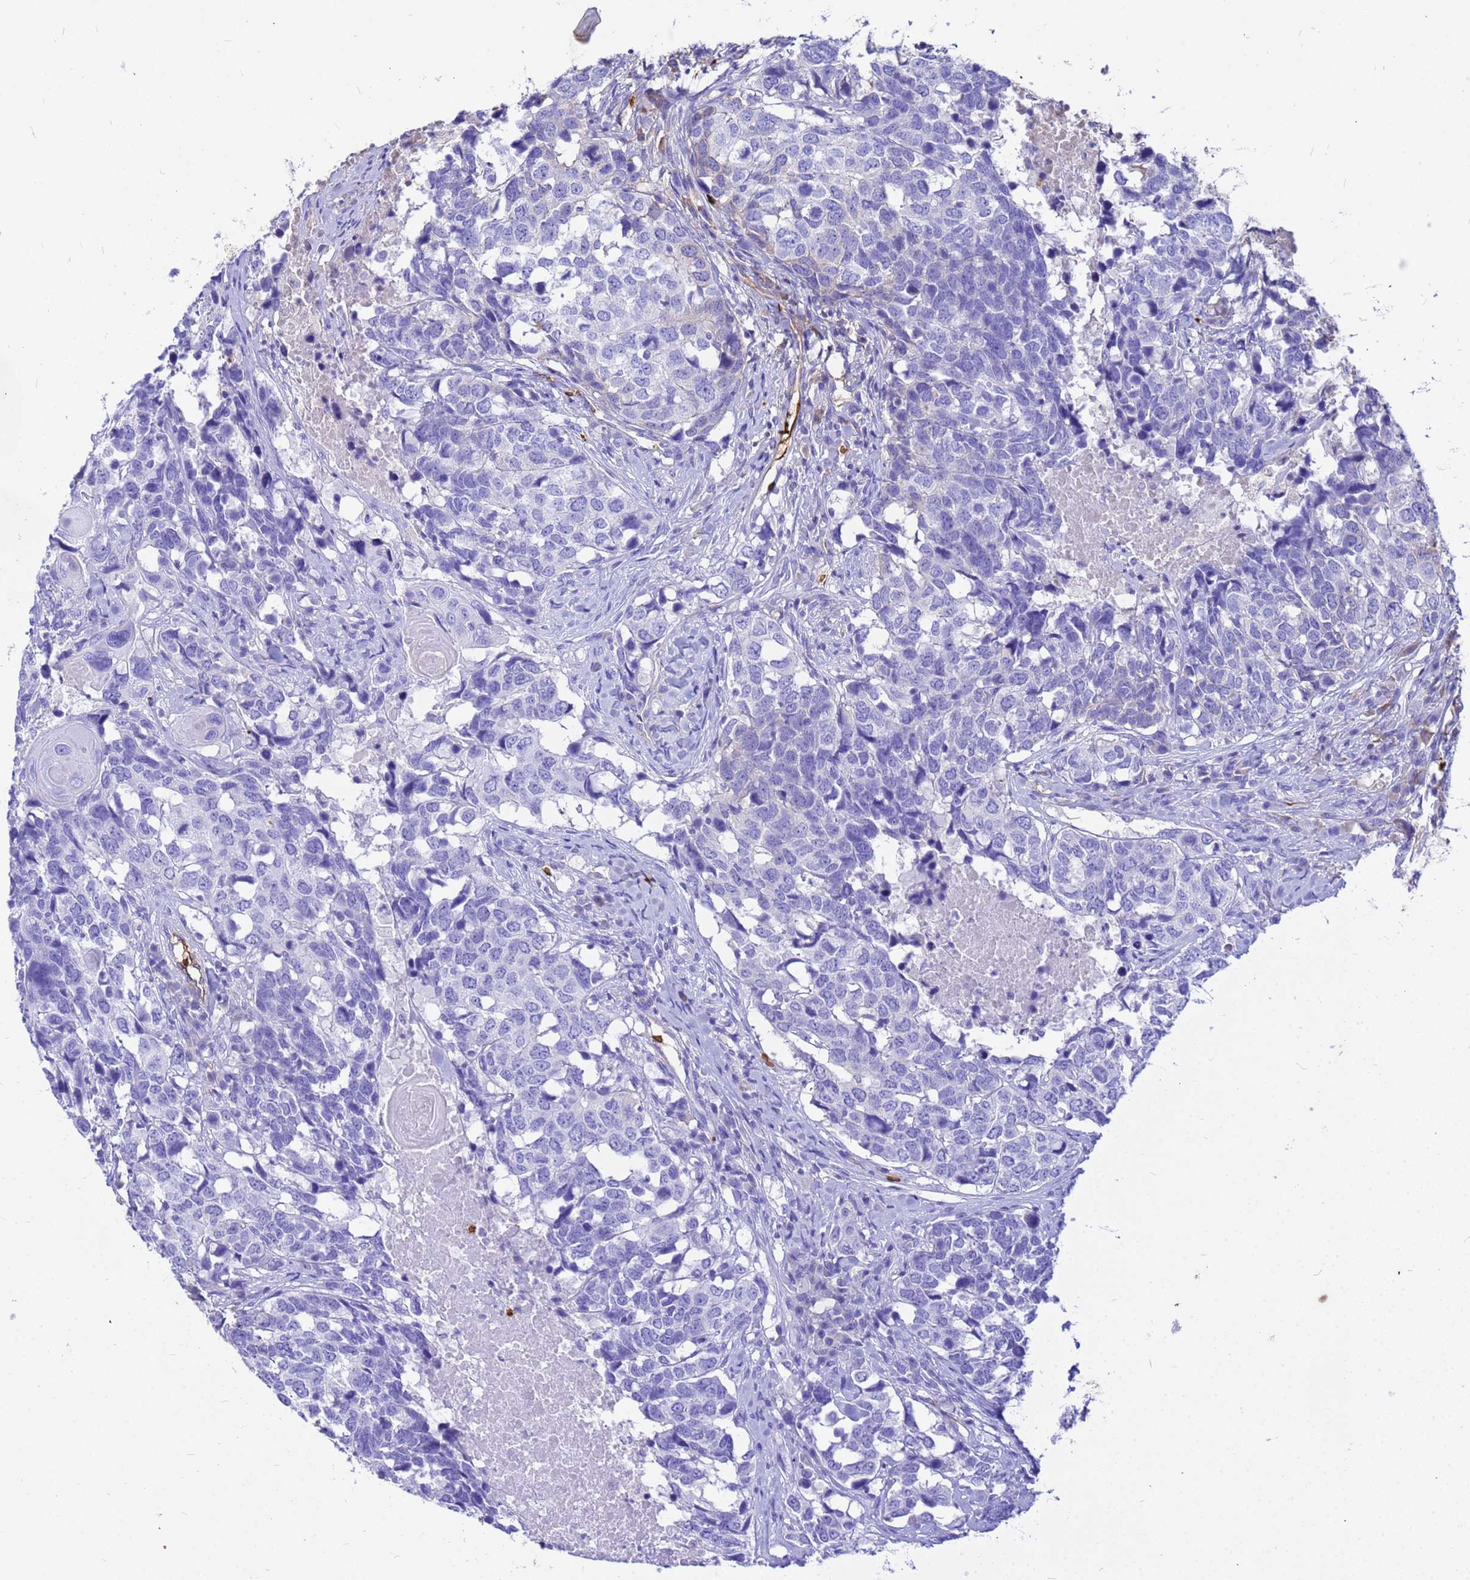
{"staining": {"intensity": "negative", "quantity": "none", "location": "none"}, "tissue": "head and neck cancer", "cell_type": "Tumor cells", "image_type": "cancer", "snomed": [{"axis": "morphology", "description": "Squamous cell carcinoma, NOS"}, {"axis": "topography", "description": "Head-Neck"}], "caption": "A micrograph of human head and neck cancer is negative for staining in tumor cells.", "gene": "HBA2", "patient": {"sex": "male", "age": 66}}